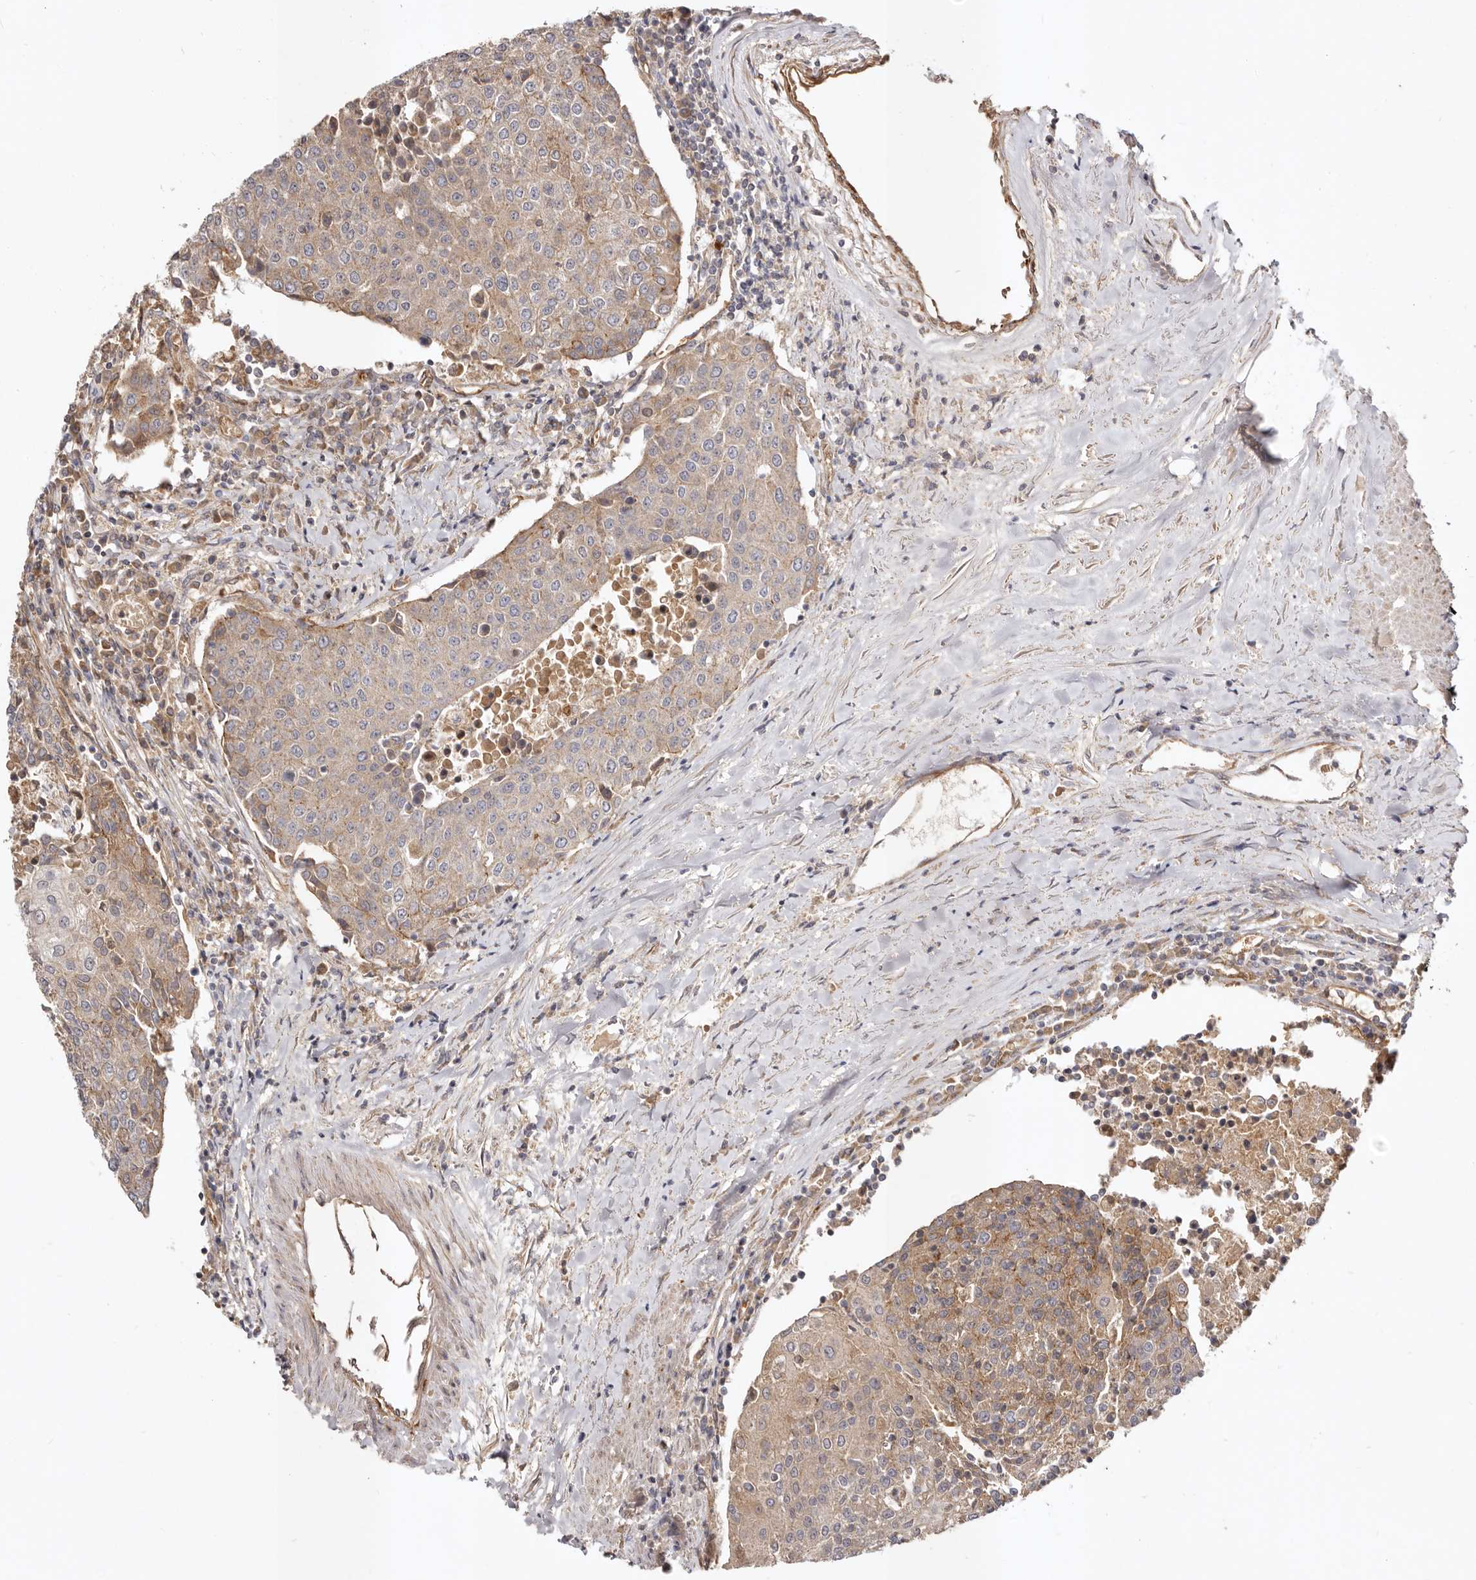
{"staining": {"intensity": "moderate", "quantity": ">75%", "location": "cytoplasmic/membranous"}, "tissue": "urothelial cancer", "cell_type": "Tumor cells", "image_type": "cancer", "snomed": [{"axis": "morphology", "description": "Urothelial carcinoma, High grade"}, {"axis": "topography", "description": "Urinary bladder"}], "caption": "A photomicrograph showing moderate cytoplasmic/membranous expression in about >75% of tumor cells in urothelial cancer, as visualized by brown immunohistochemical staining.", "gene": "ADAMTS9", "patient": {"sex": "female", "age": 85}}